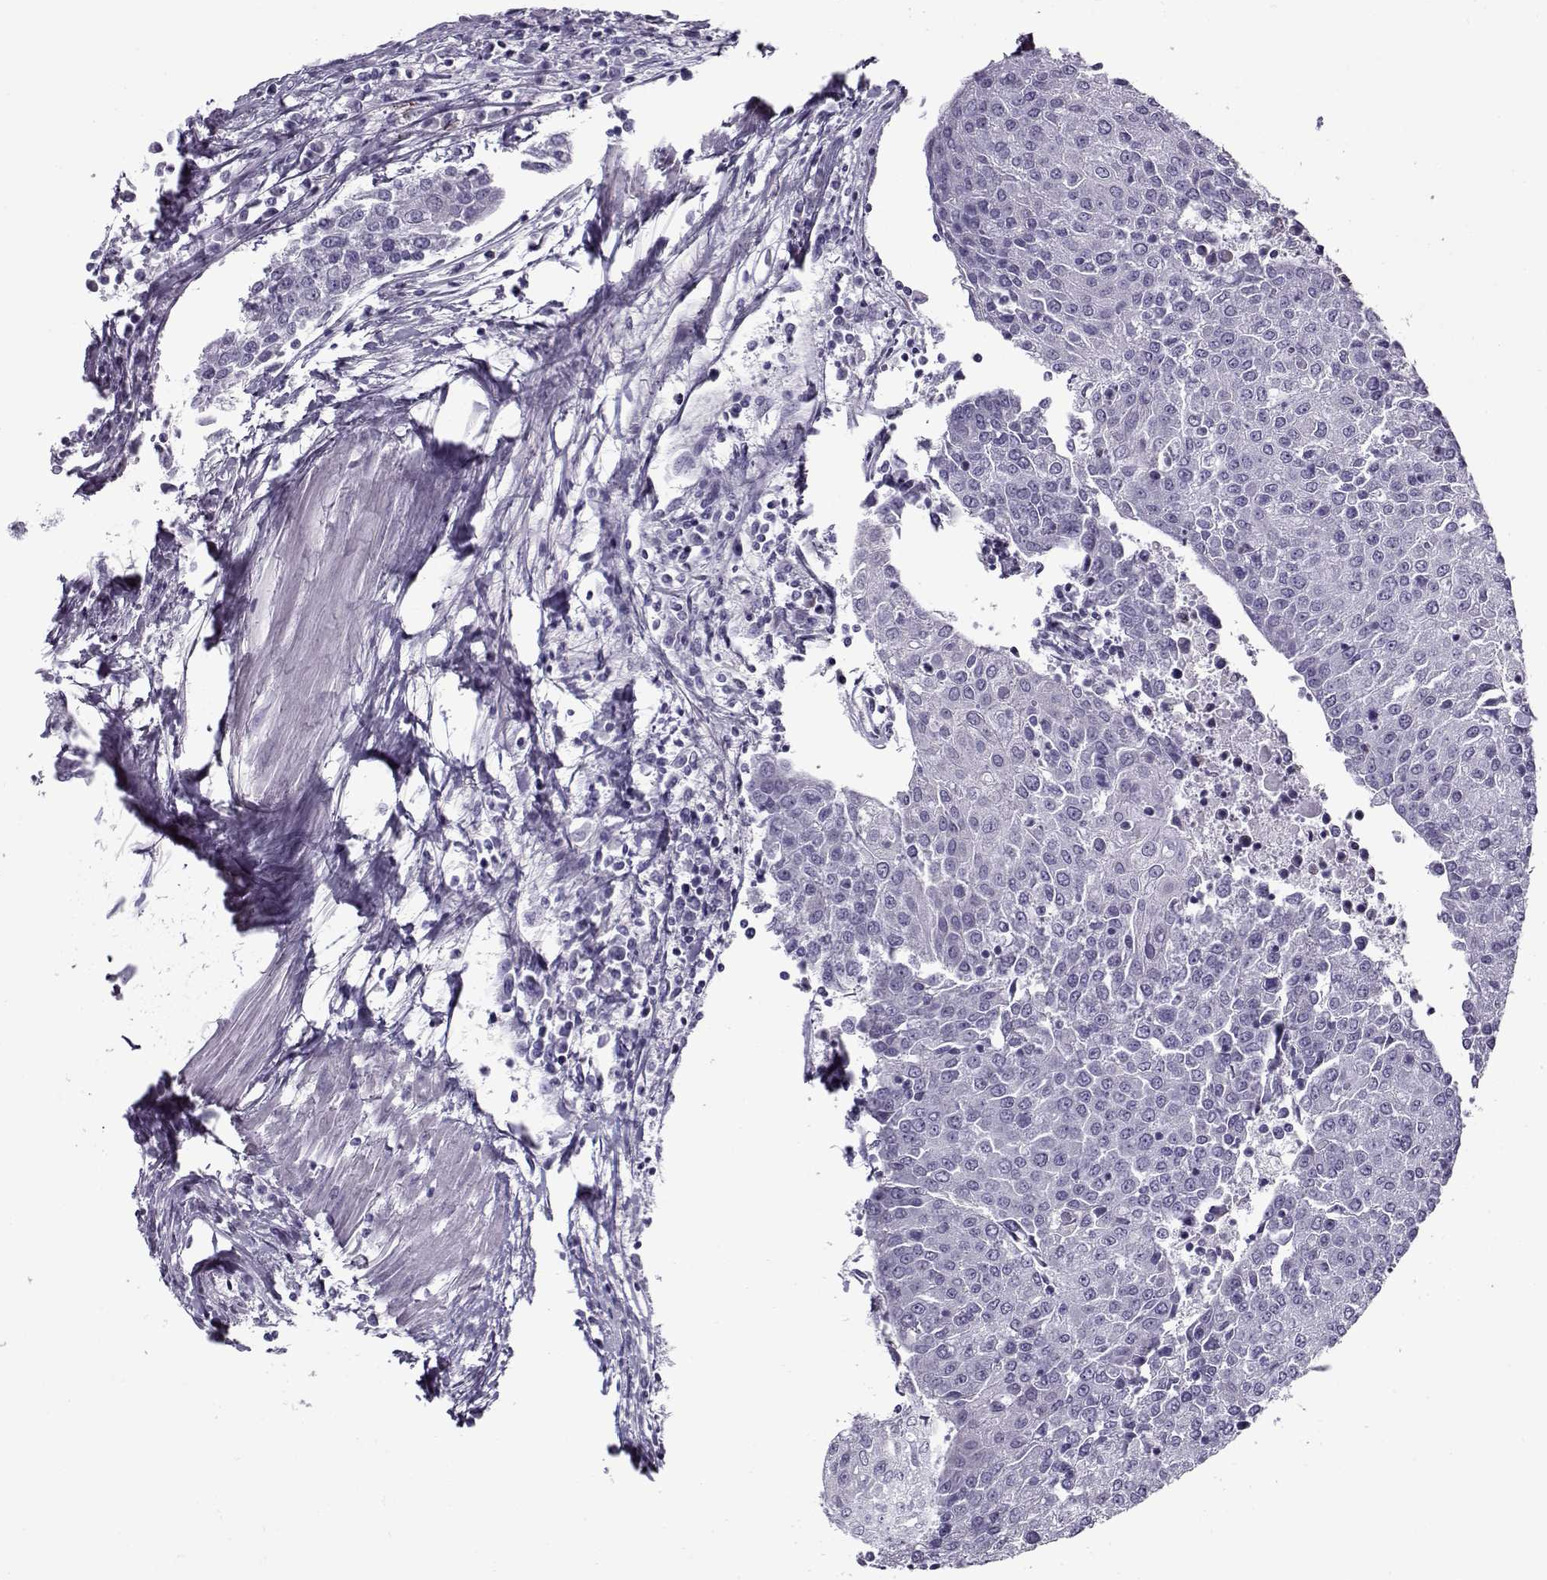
{"staining": {"intensity": "negative", "quantity": "none", "location": "none"}, "tissue": "urothelial cancer", "cell_type": "Tumor cells", "image_type": "cancer", "snomed": [{"axis": "morphology", "description": "Urothelial carcinoma, High grade"}, {"axis": "topography", "description": "Urinary bladder"}], "caption": "There is no significant expression in tumor cells of urothelial cancer.", "gene": "GAGE2A", "patient": {"sex": "female", "age": 85}}